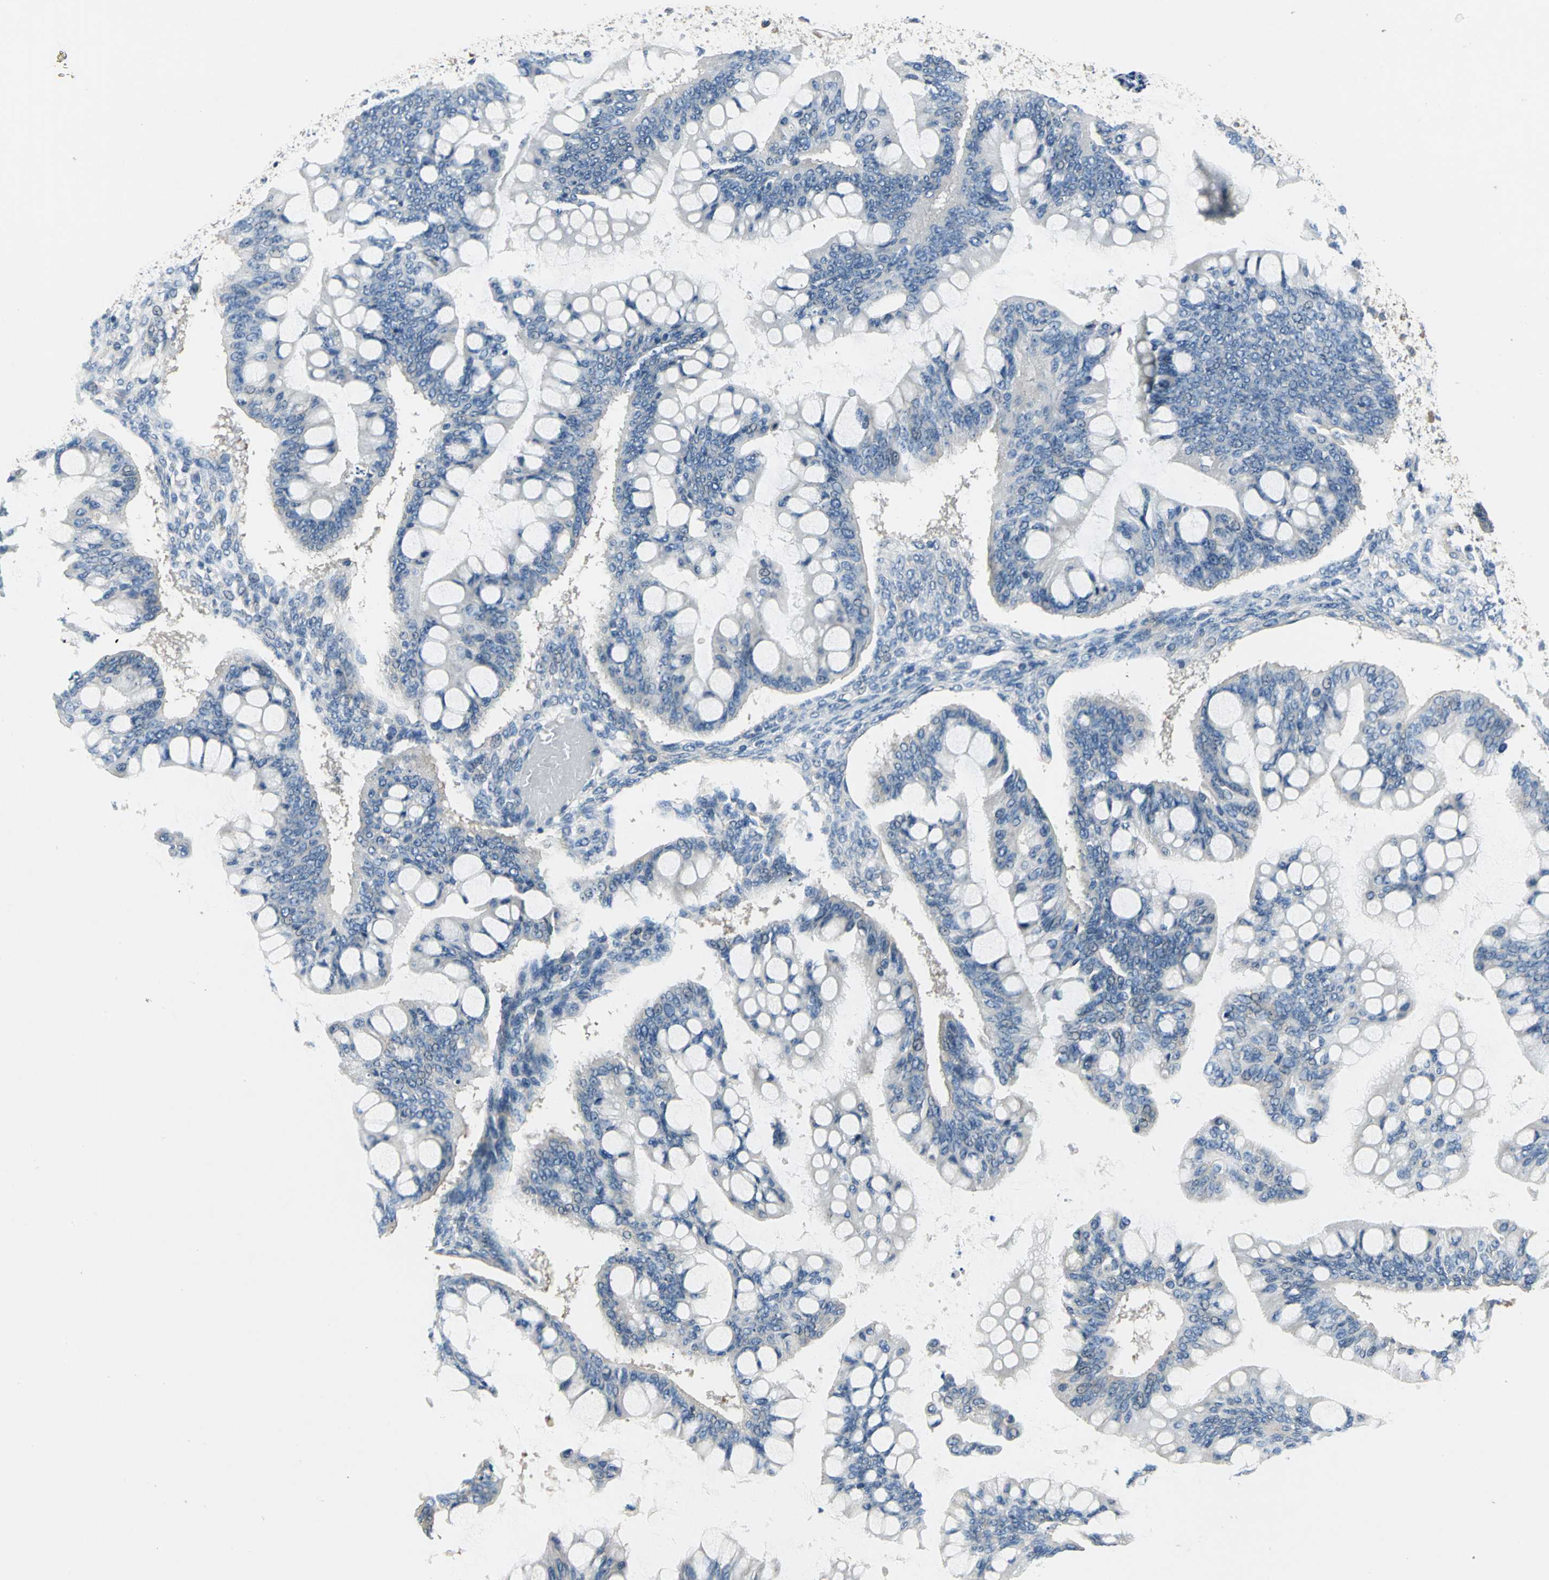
{"staining": {"intensity": "negative", "quantity": "none", "location": "none"}, "tissue": "ovarian cancer", "cell_type": "Tumor cells", "image_type": "cancer", "snomed": [{"axis": "morphology", "description": "Cystadenocarcinoma, mucinous, NOS"}, {"axis": "topography", "description": "Ovary"}], "caption": "Ovarian cancer stained for a protein using IHC demonstrates no staining tumor cells.", "gene": "DDX3Y", "patient": {"sex": "female", "age": 73}}